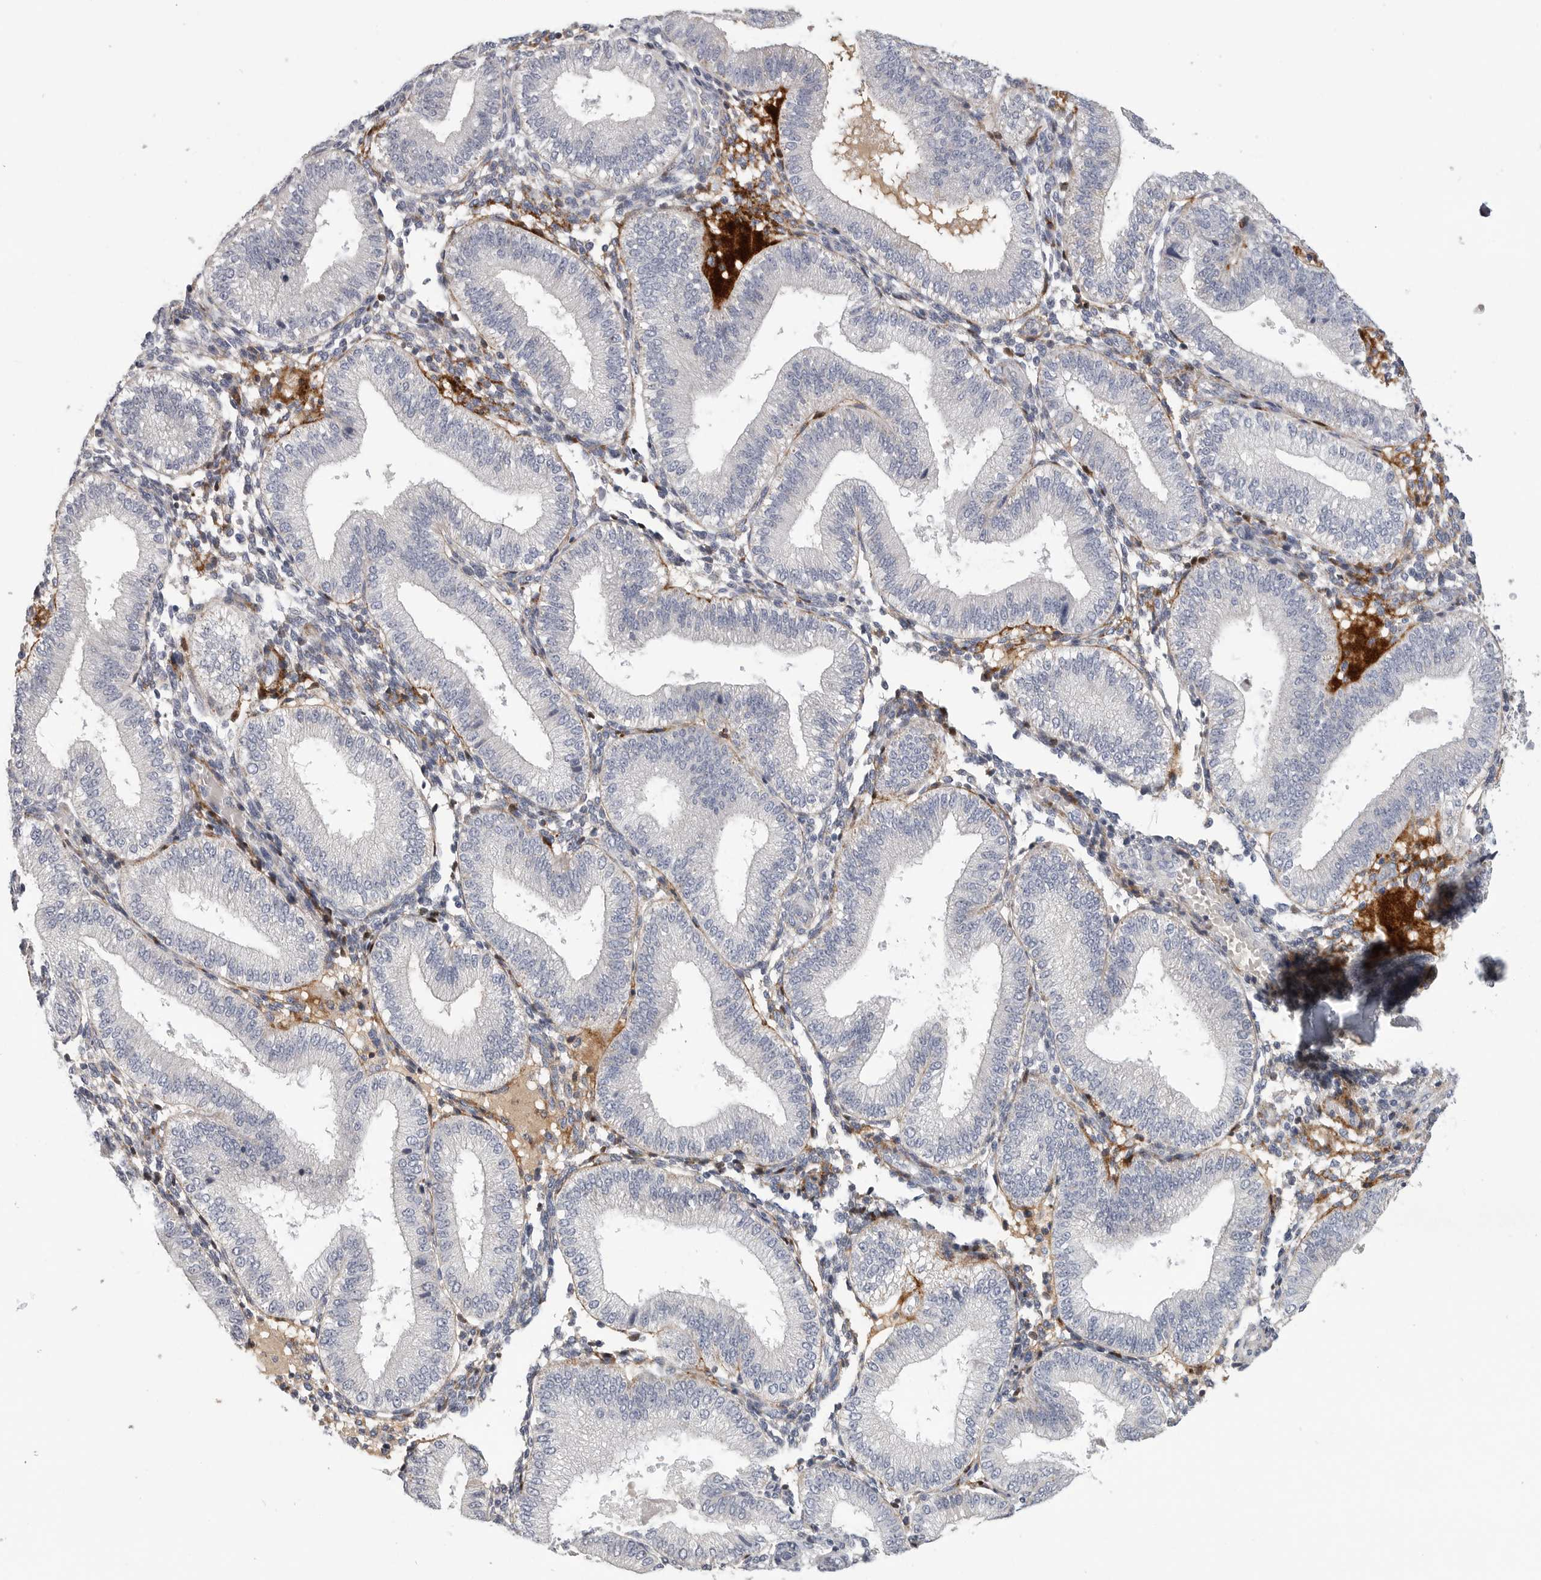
{"staining": {"intensity": "moderate", "quantity": "<25%", "location": "cytoplasmic/membranous"}, "tissue": "endometrium", "cell_type": "Cells in endometrial stroma", "image_type": "normal", "snomed": [{"axis": "morphology", "description": "Normal tissue, NOS"}, {"axis": "topography", "description": "Endometrium"}], "caption": "An immunohistochemistry histopathology image of benign tissue is shown. Protein staining in brown shows moderate cytoplasmic/membranous positivity in endometrium within cells in endometrial stroma.", "gene": "SDC3", "patient": {"sex": "female", "age": 39}}